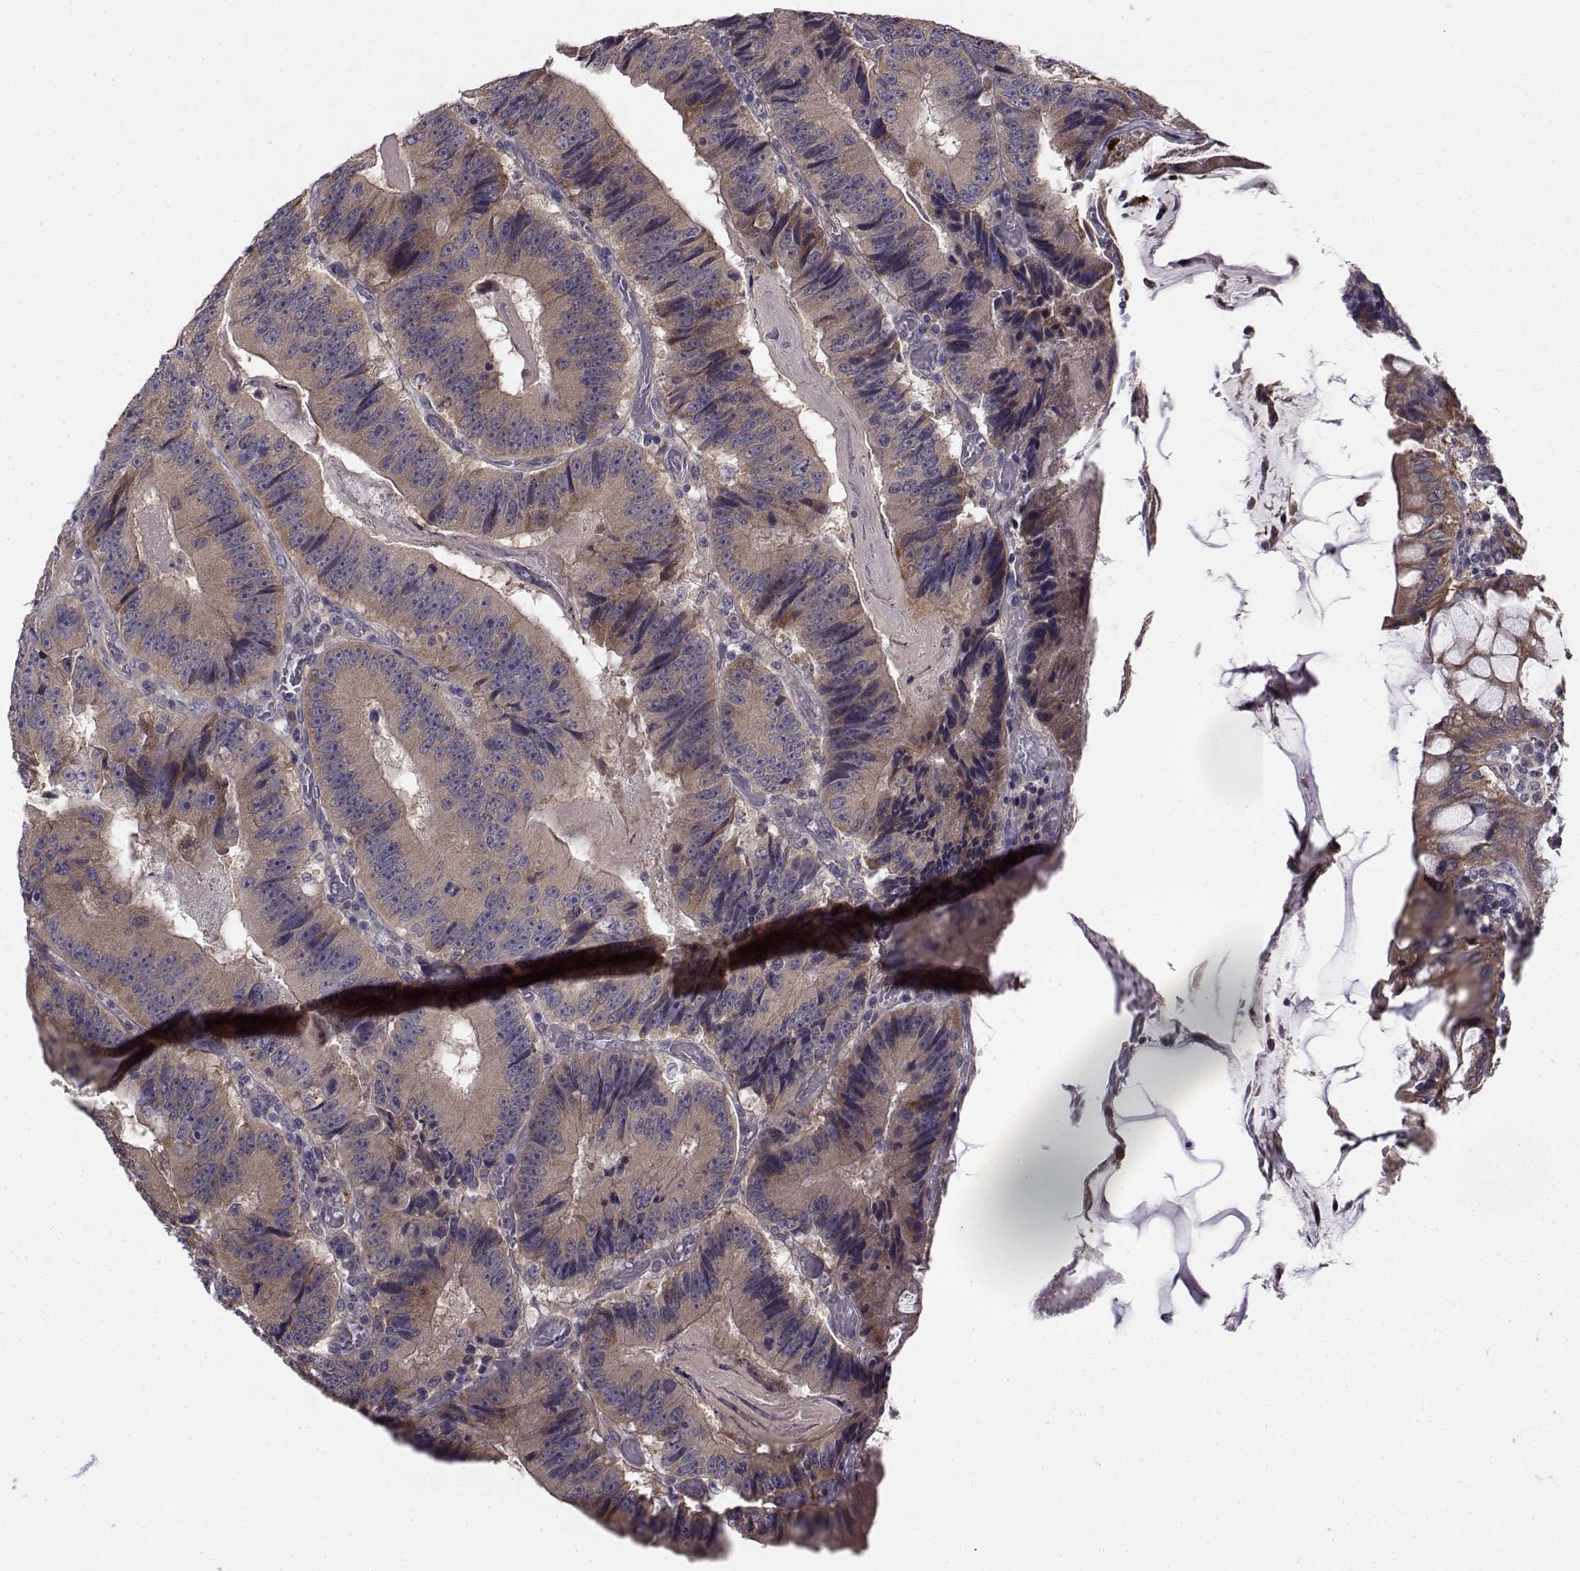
{"staining": {"intensity": "moderate", "quantity": ">75%", "location": "cytoplasmic/membranous"}, "tissue": "colorectal cancer", "cell_type": "Tumor cells", "image_type": "cancer", "snomed": [{"axis": "morphology", "description": "Adenocarcinoma, NOS"}, {"axis": "topography", "description": "Colon"}], "caption": "DAB immunohistochemical staining of colorectal adenocarcinoma displays moderate cytoplasmic/membranous protein positivity in approximately >75% of tumor cells. The staining is performed using DAB (3,3'-diaminobenzidine) brown chromogen to label protein expression. The nuclei are counter-stained blue using hematoxylin.", "gene": "PEX5L", "patient": {"sex": "female", "age": 86}}